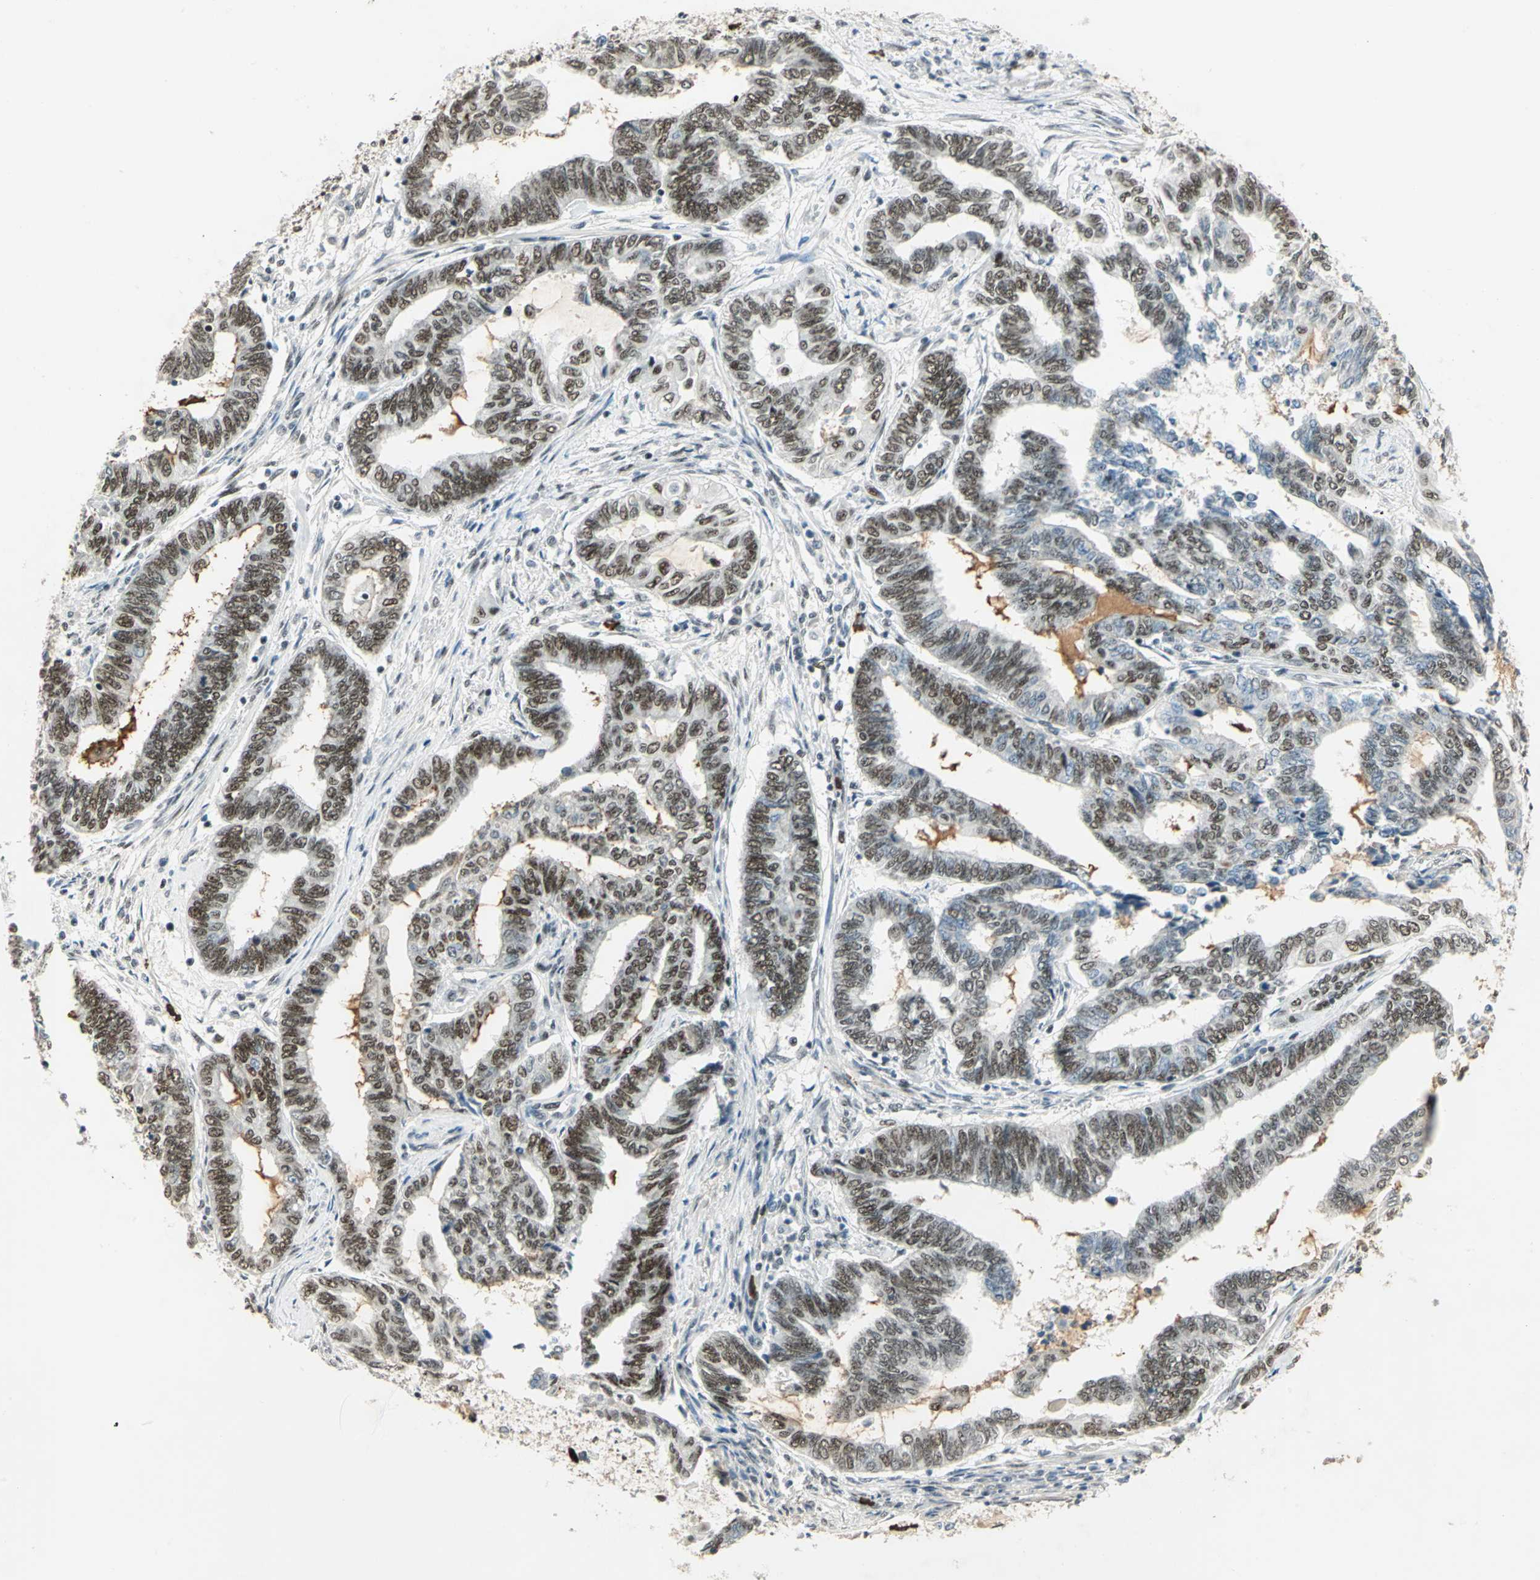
{"staining": {"intensity": "moderate", "quantity": ">75%", "location": "nuclear"}, "tissue": "endometrial cancer", "cell_type": "Tumor cells", "image_type": "cancer", "snomed": [{"axis": "morphology", "description": "Adenocarcinoma, NOS"}, {"axis": "topography", "description": "Uterus"}, {"axis": "topography", "description": "Endometrium"}], "caption": "Immunohistochemical staining of endometrial adenocarcinoma exhibits medium levels of moderate nuclear protein staining in about >75% of tumor cells.", "gene": "CCNT1", "patient": {"sex": "female", "age": 70}}